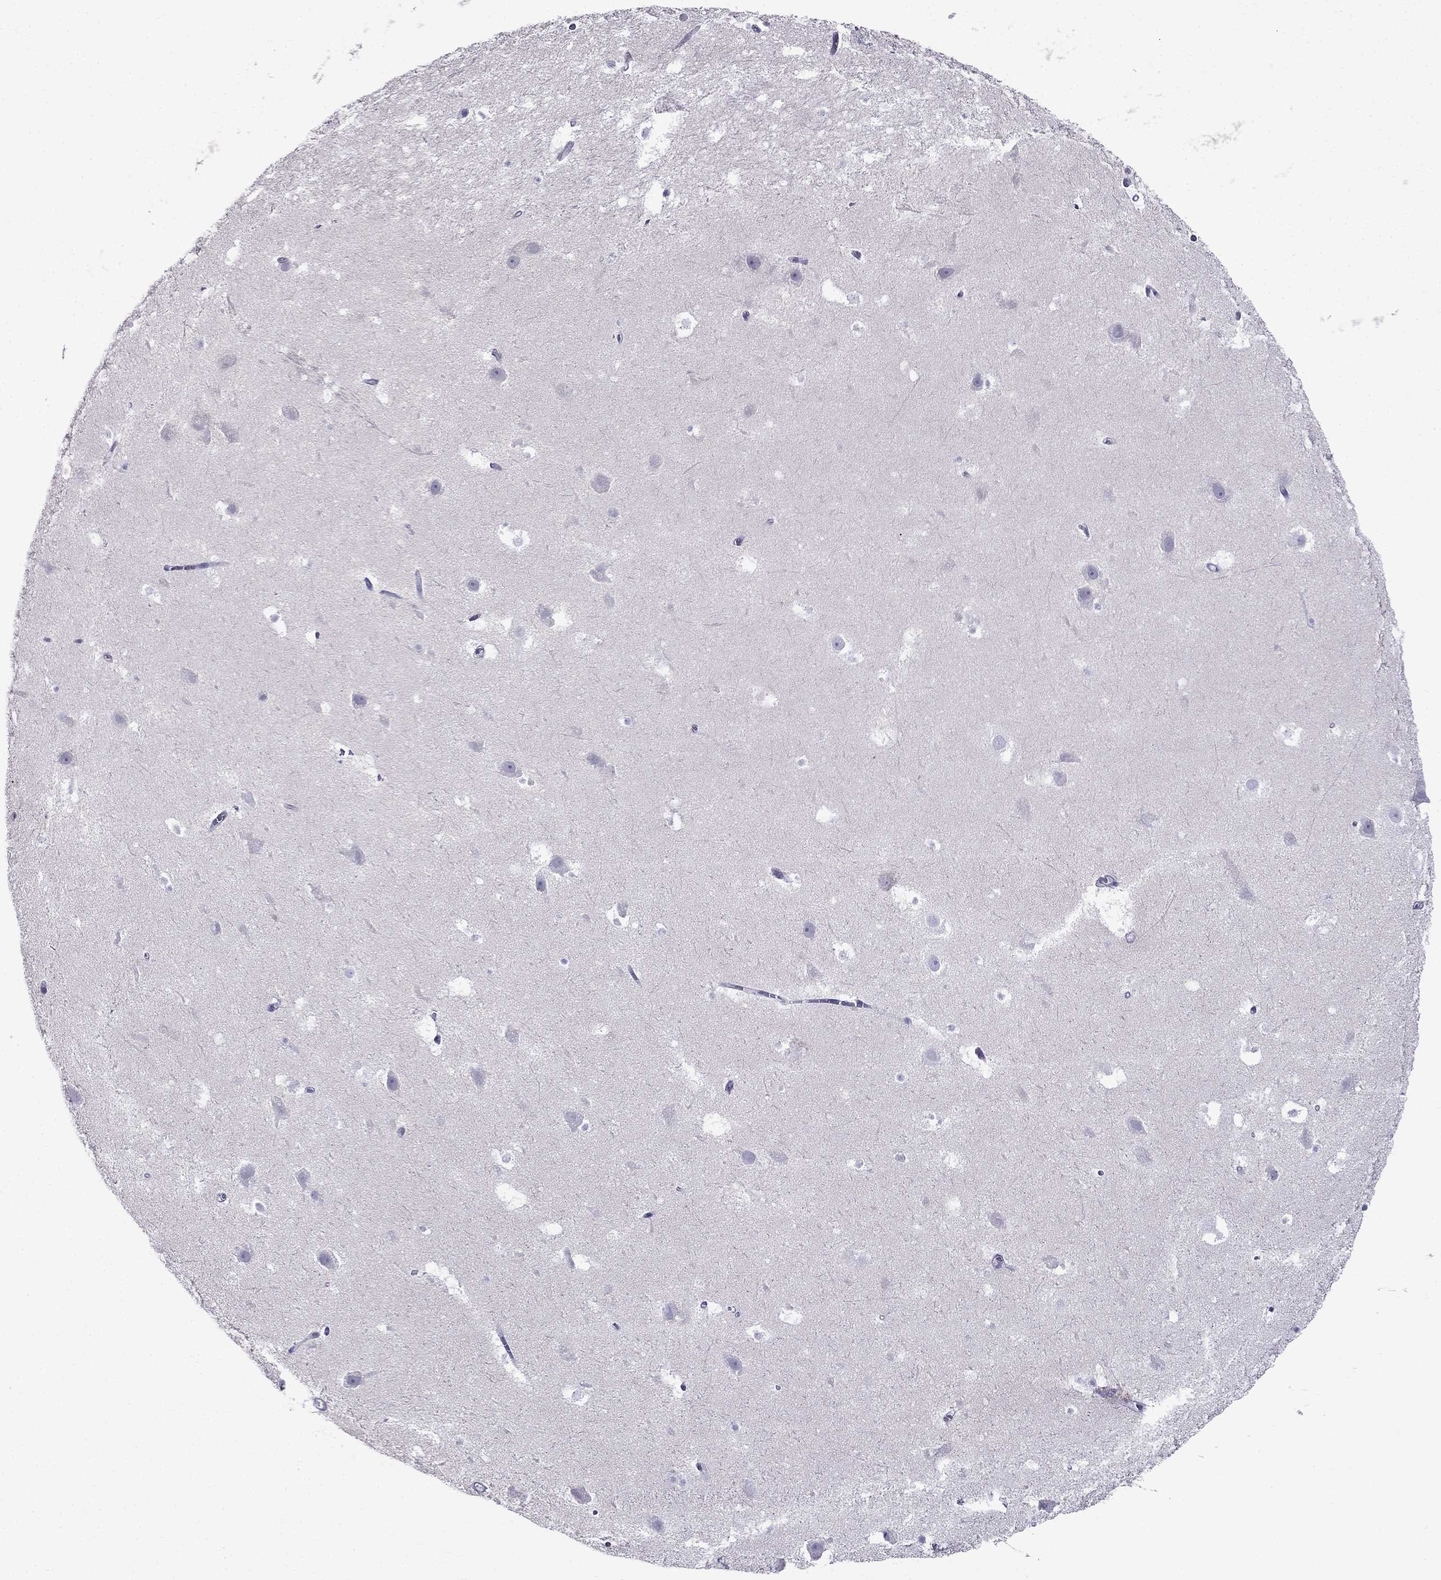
{"staining": {"intensity": "negative", "quantity": "none", "location": "none"}, "tissue": "hippocampus", "cell_type": "Glial cells", "image_type": "normal", "snomed": [{"axis": "morphology", "description": "Normal tissue, NOS"}, {"axis": "topography", "description": "Hippocampus"}], "caption": "Histopathology image shows no significant protein positivity in glial cells of normal hippocampus.", "gene": "PATE1", "patient": {"sex": "male", "age": 26}}